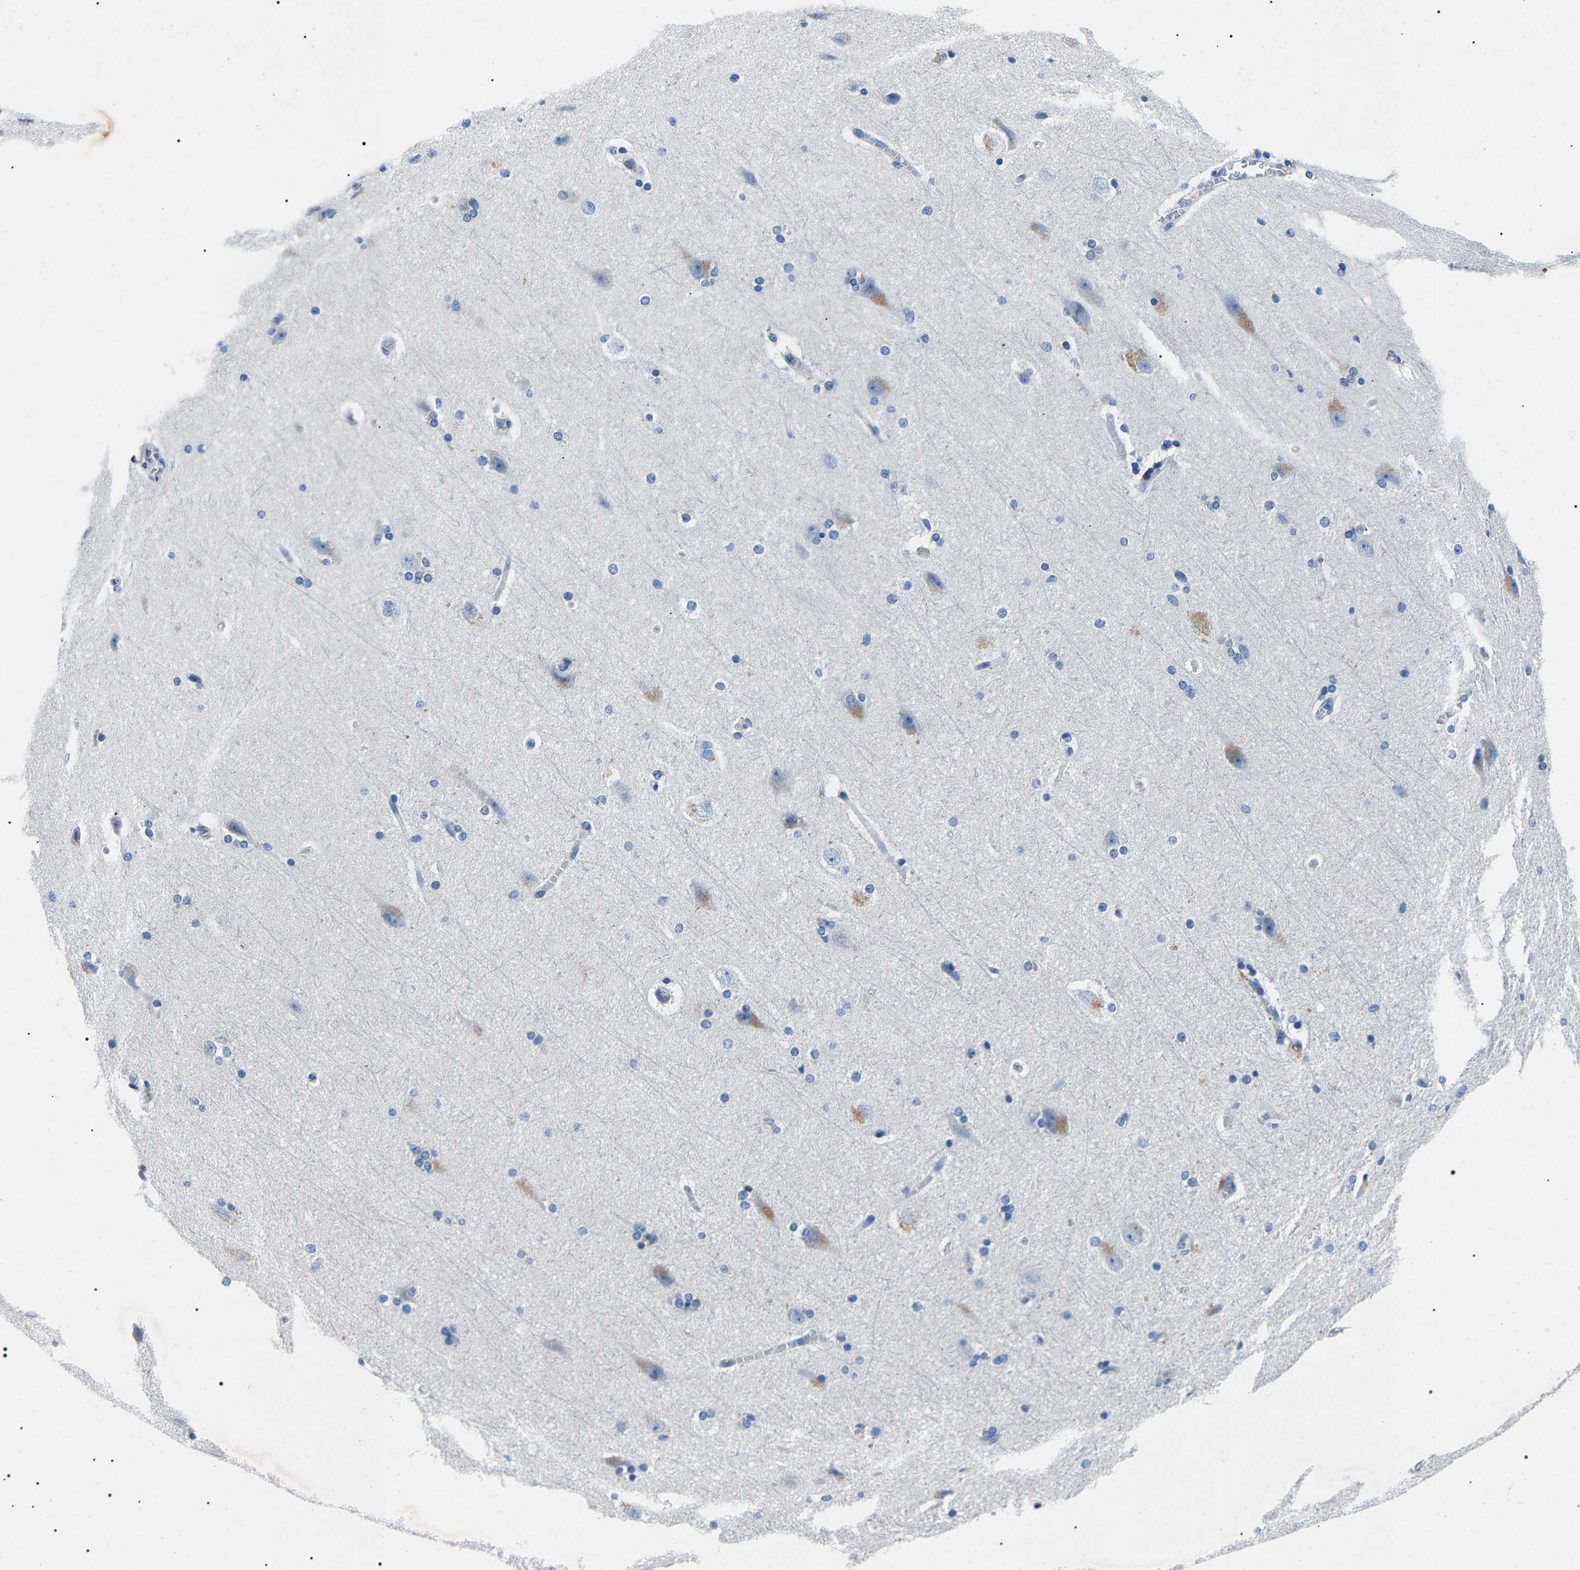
{"staining": {"intensity": "negative", "quantity": "none", "location": "none"}, "tissue": "cerebral cortex", "cell_type": "Endothelial cells", "image_type": "normal", "snomed": [{"axis": "morphology", "description": "Normal tissue, NOS"}, {"axis": "topography", "description": "Cerebral cortex"}, {"axis": "topography", "description": "Hippocampus"}], "caption": "High power microscopy photomicrograph of an immunohistochemistry (IHC) image of unremarkable cerebral cortex, revealing no significant positivity in endothelial cells.", "gene": "KLK15", "patient": {"sex": "female", "age": 19}}